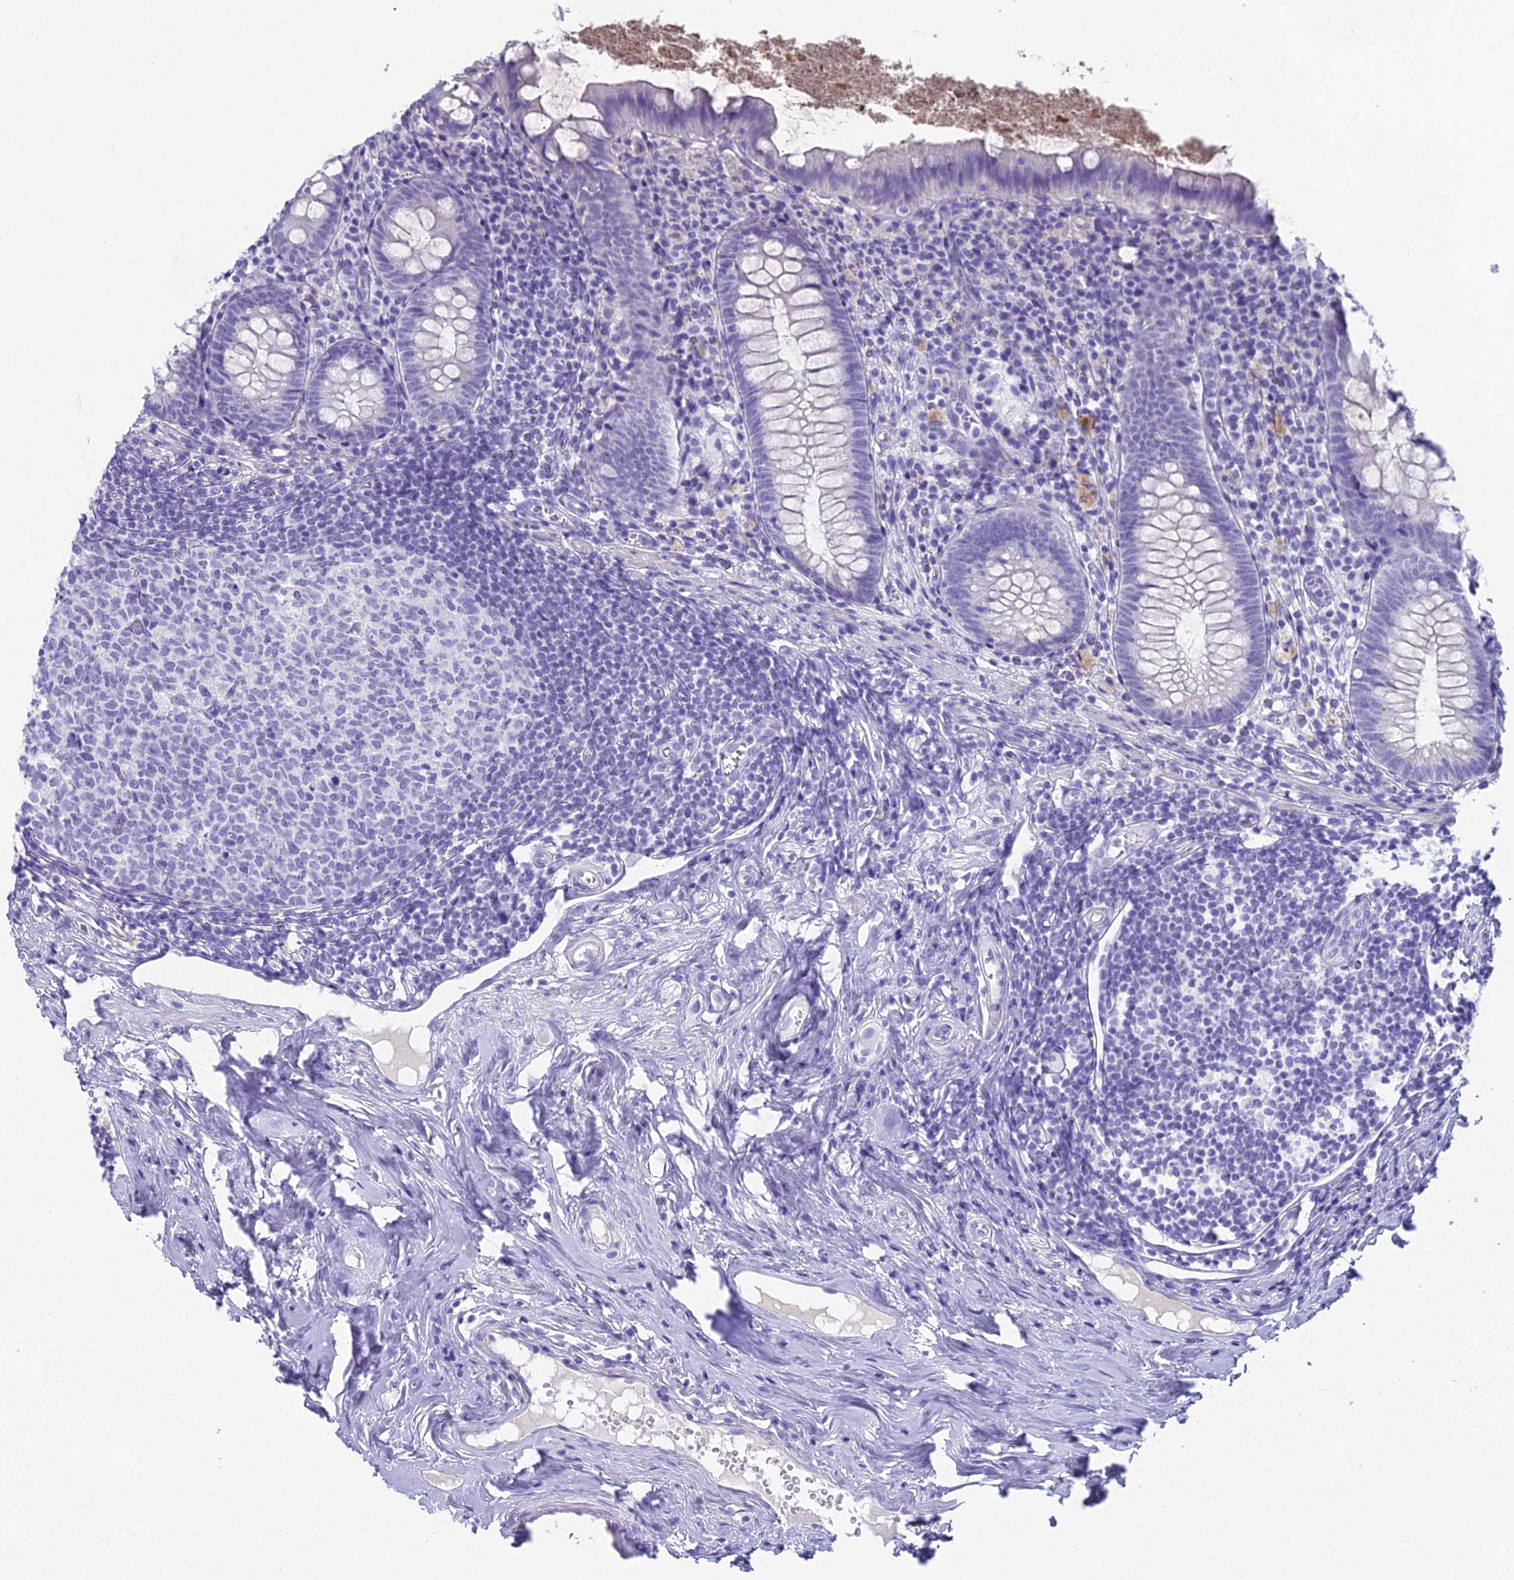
{"staining": {"intensity": "negative", "quantity": "none", "location": "none"}, "tissue": "appendix", "cell_type": "Glandular cells", "image_type": "normal", "snomed": [{"axis": "morphology", "description": "Normal tissue, NOS"}, {"axis": "topography", "description": "Appendix"}], "caption": "This is an IHC image of unremarkable appendix. There is no expression in glandular cells.", "gene": "UNC80", "patient": {"sex": "female", "age": 51}}